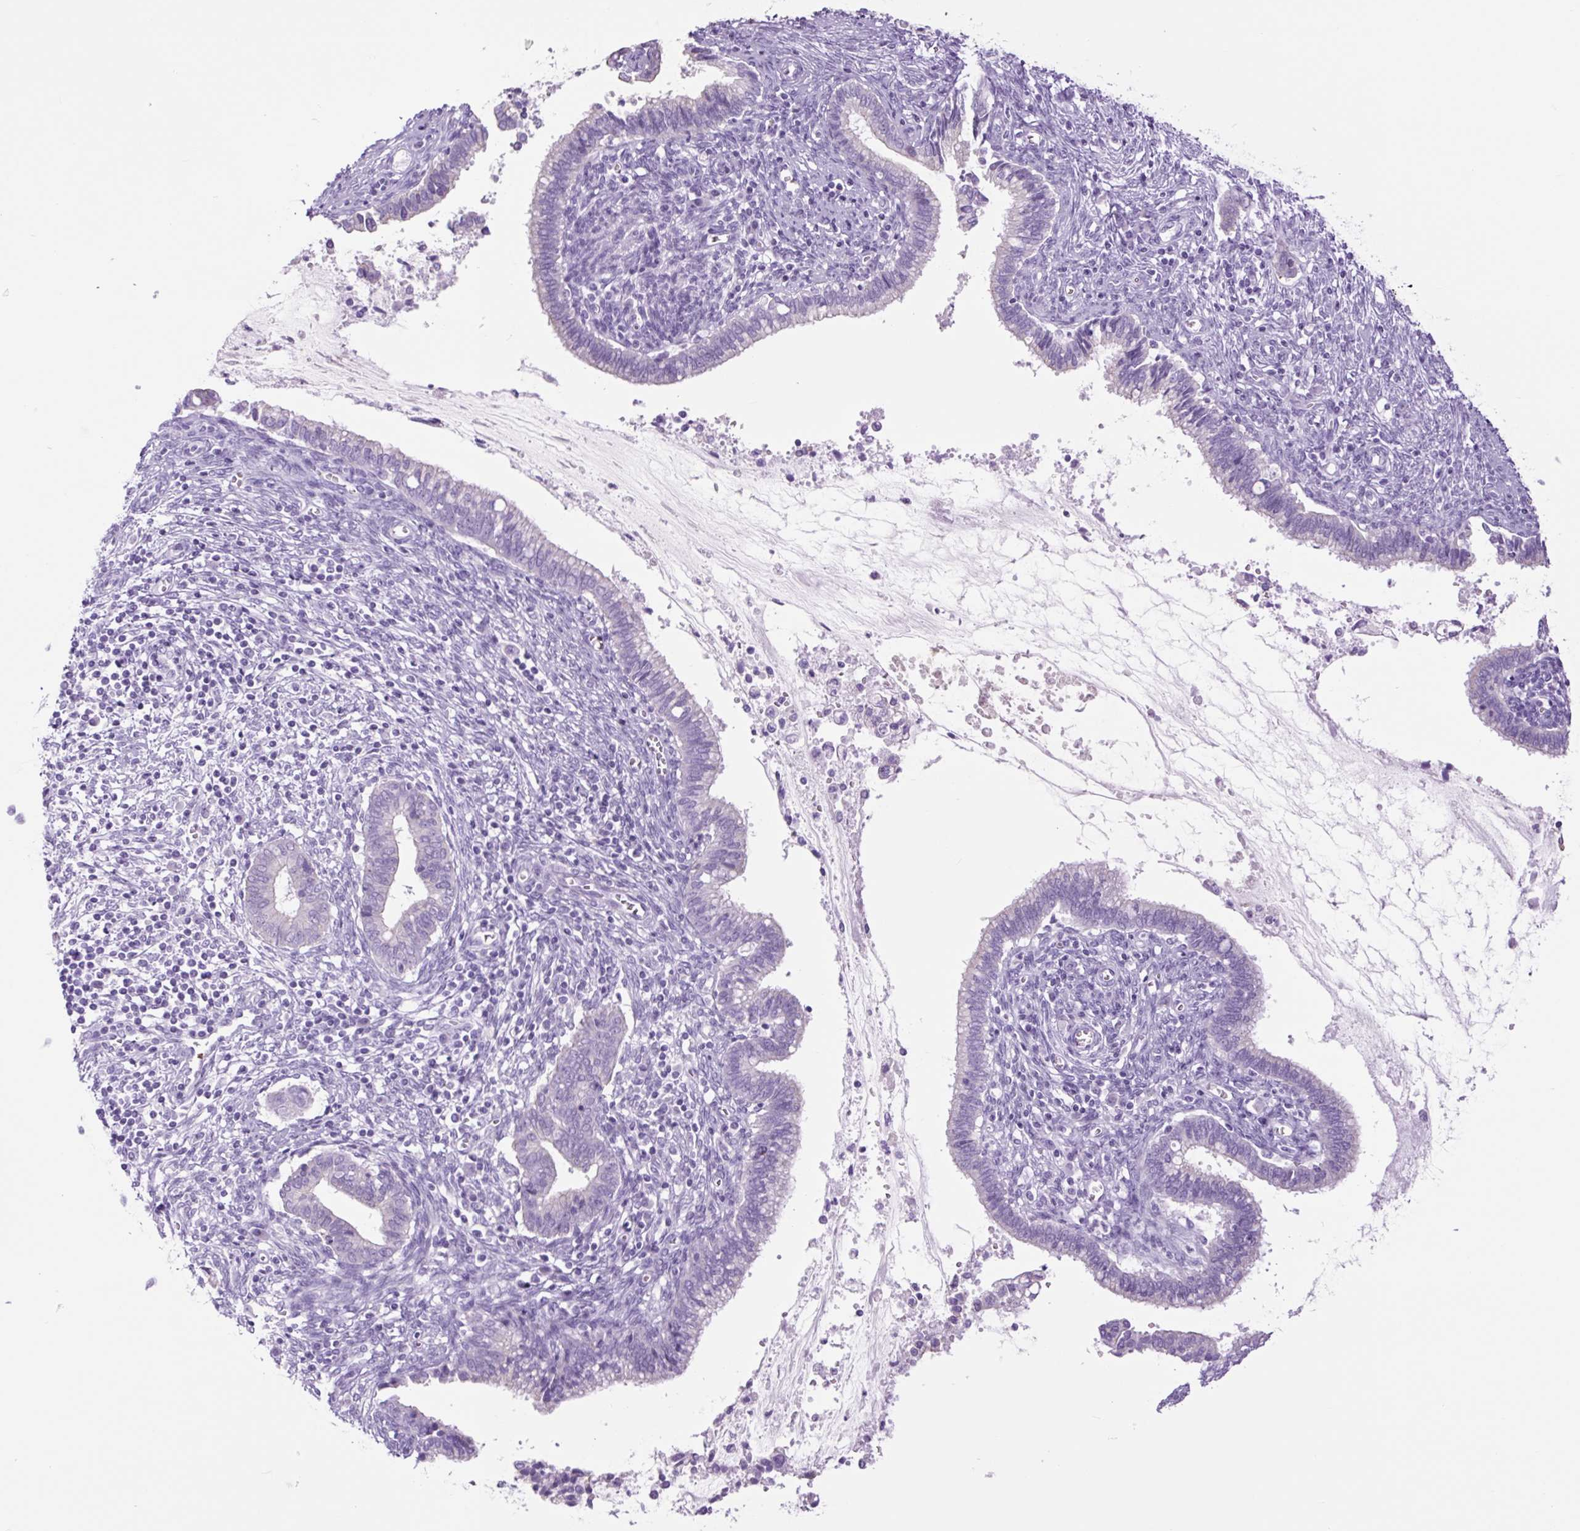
{"staining": {"intensity": "negative", "quantity": "none", "location": "none"}, "tissue": "cervical cancer", "cell_type": "Tumor cells", "image_type": "cancer", "snomed": [{"axis": "morphology", "description": "Adenocarcinoma, NOS"}, {"axis": "topography", "description": "Cervix"}], "caption": "This histopathology image is of cervical cancer stained with immunohistochemistry to label a protein in brown with the nuclei are counter-stained blue. There is no positivity in tumor cells.", "gene": "TFF2", "patient": {"sex": "female", "age": 44}}